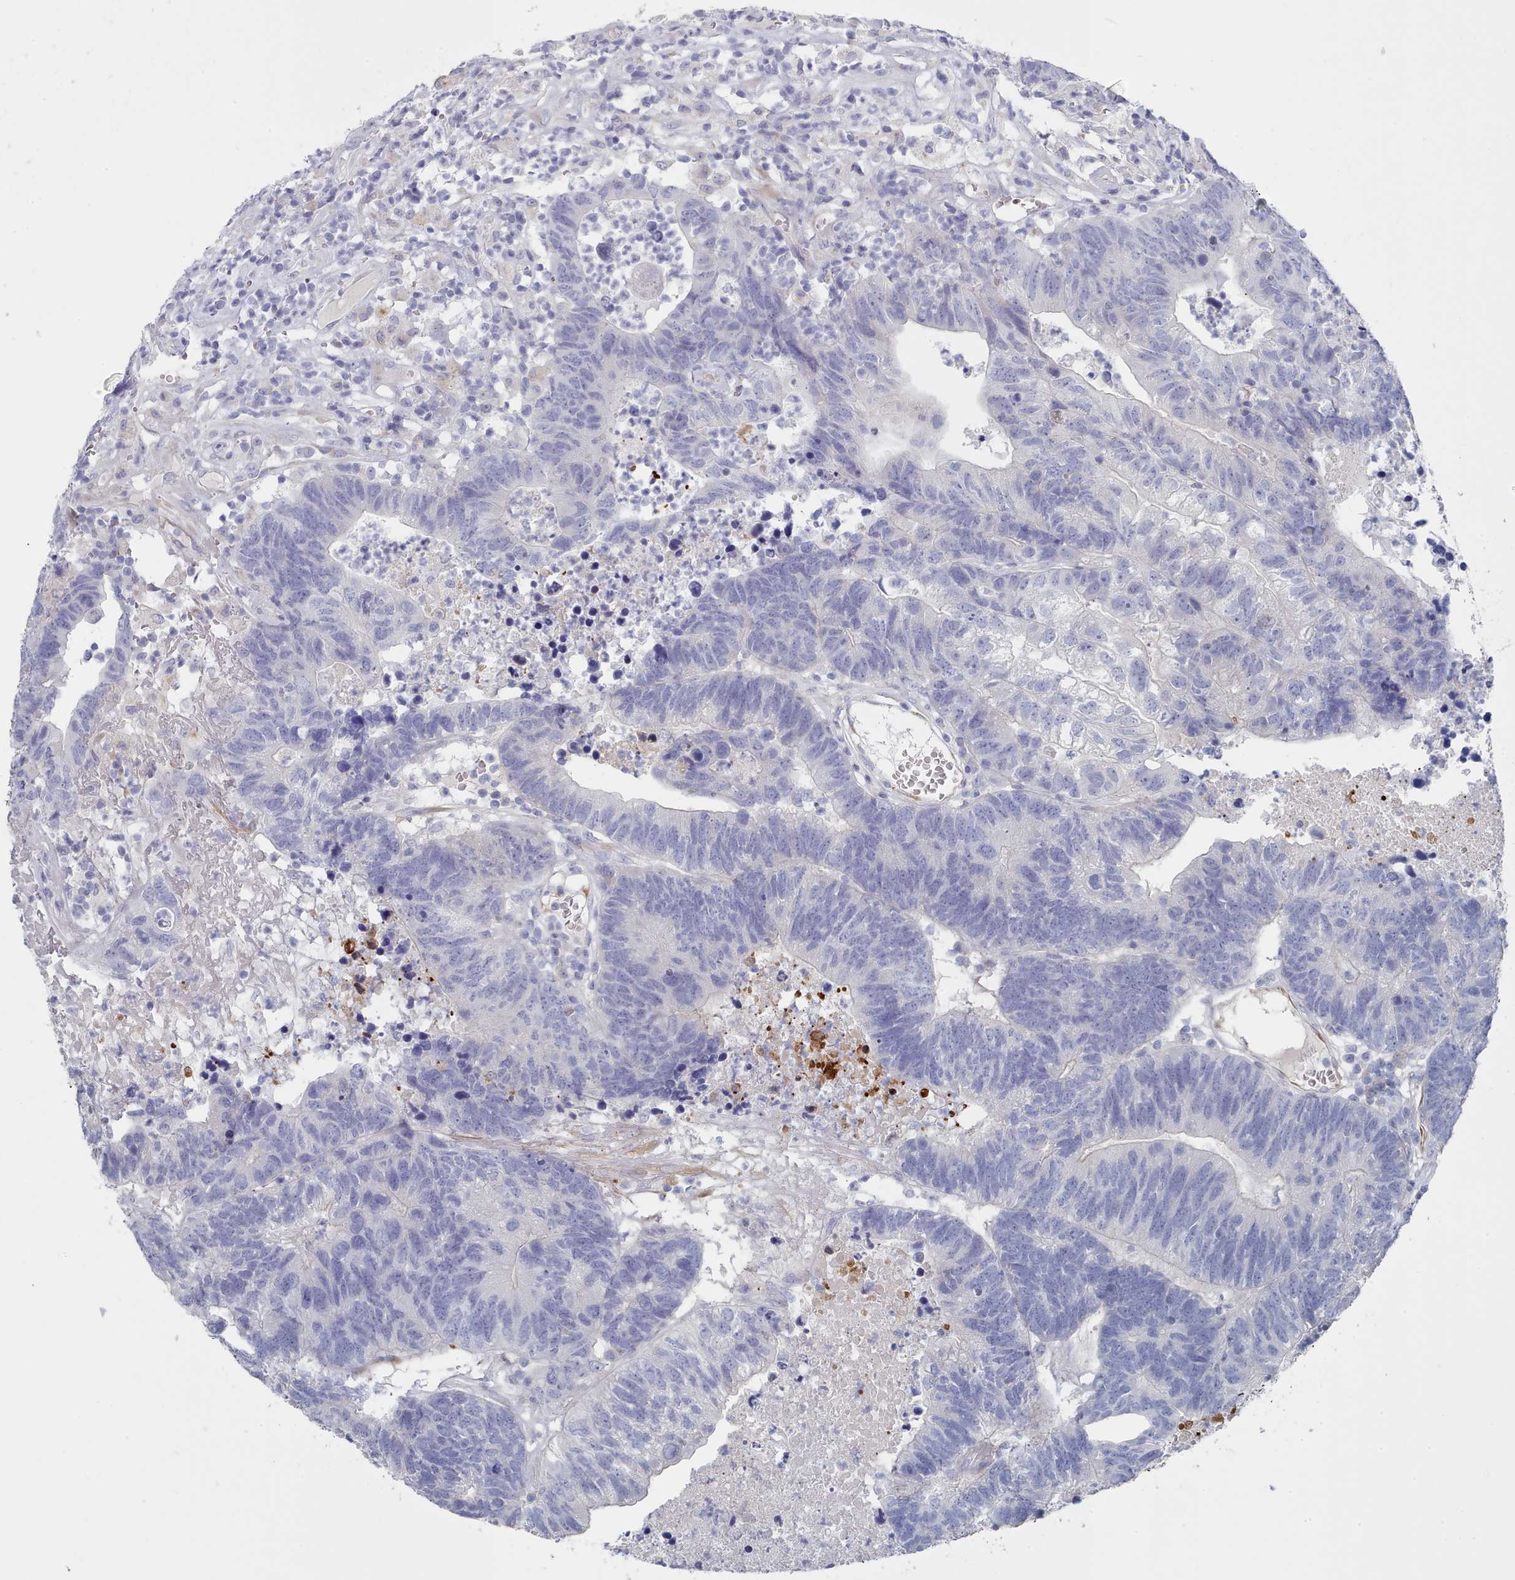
{"staining": {"intensity": "negative", "quantity": "none", "location": "none"}, "tissue": "colorectal cancer", "cell_type": "Tumor cells", "image_type": "cancer", "snomed": [{"axis": "morphology", "description": "Adenocarcinoma, NOS"}, {"axis": "topography", "description": "Colon"}], "caption": "DAB (3,3'-diaminobenzidine) immunohistochemical staining of human adenocarcinoma (colorectal) displays no significant staining in tumor cells.", "gene": "PDE4C", "patient": {"sex": "female", "age": 48}}